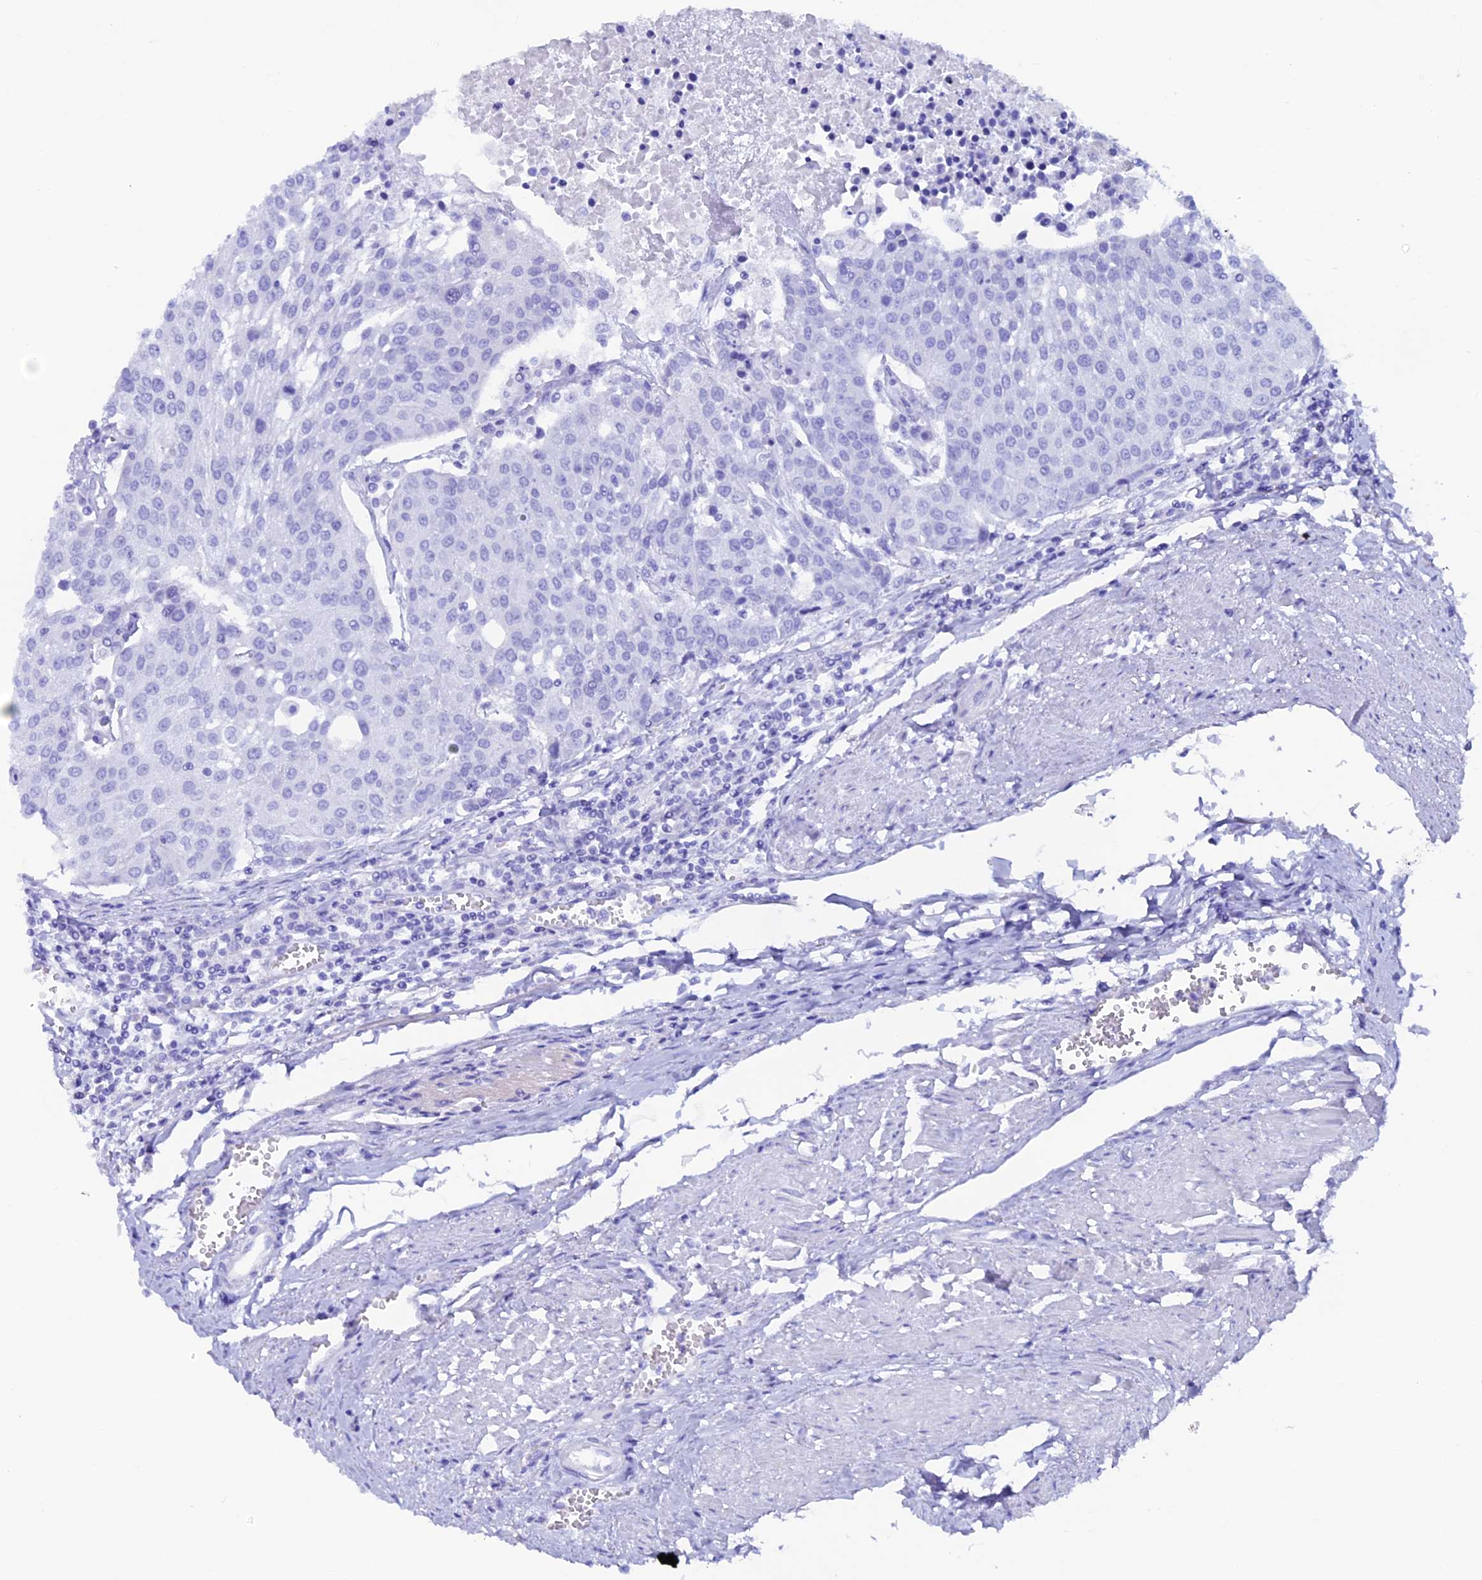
{"staining": {"intensity": "negative", "quantity": "none", "location": "none"}, "tissue": "urothelial cancer", "cell_type": "Tumor cells", "image_type": "cancer", "snomed": [{"axis": "morphology", "description": "Urothelial carcinoma, High grade"}, {"axis": "topography", "description": "Urinary bladder"}], "caption": "Immunohistochemical staining of urothelial carcinoma (high-grade) demonstrates no significant expression in tumor cells. Brightfield microscopy of immunohistochemistry (IHC) stained with DAB (3,3'-diaminobenzidine) (brown) and hematoxylin (blue), captured at high magnification.", "gene": "ANKRD29", "patient": {"sex": "female", "age": 85}}